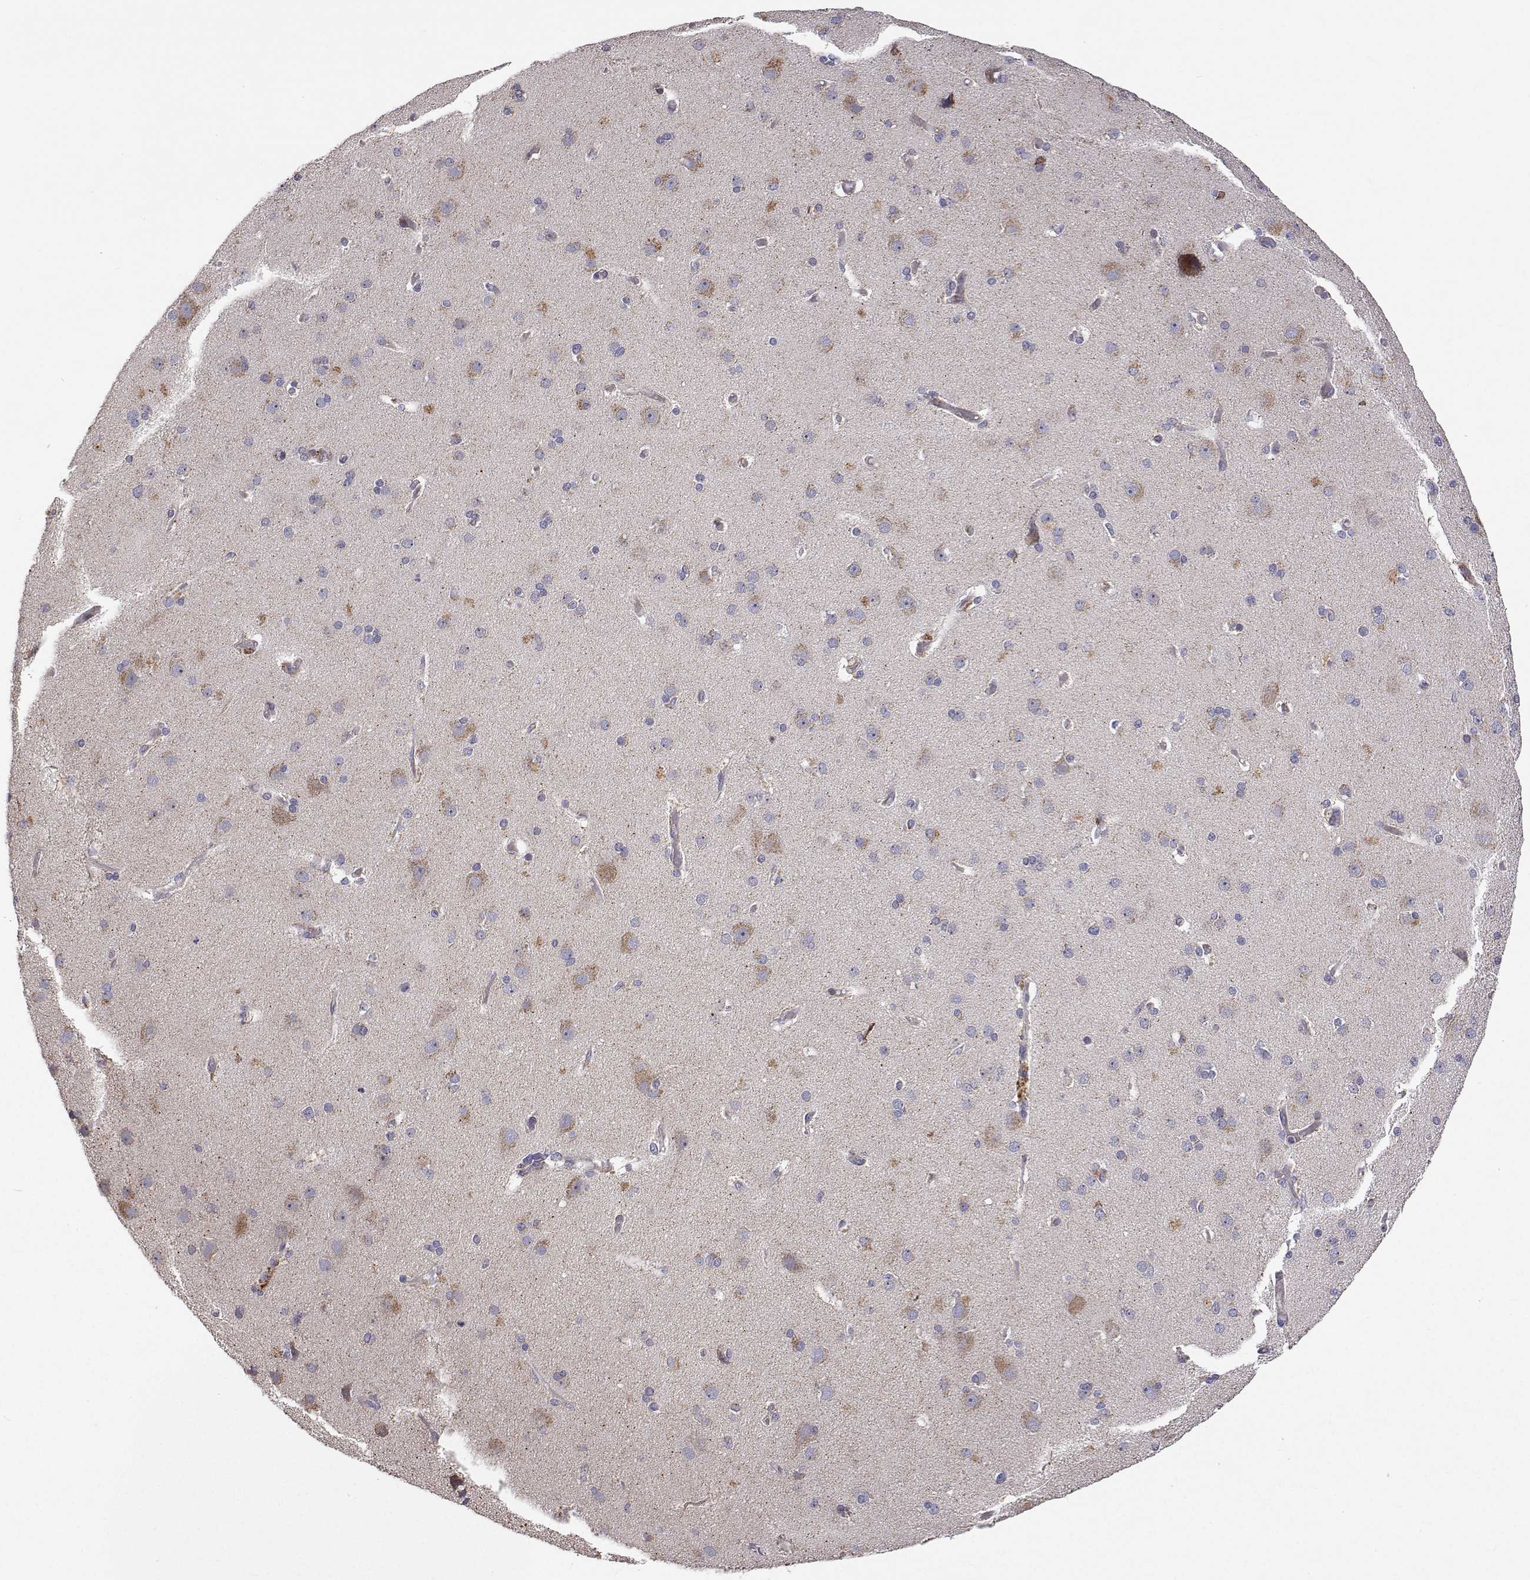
{"staining": {"intensity": "negative", "quantity": "none", "location": "none"}, "tissue": "cerebral cortex", "cell_type": "Endothelial cells", "image_type": "normal", "snomed": [{"axis": "morphology", "description": "Normal tissue, NOS"}, {"axis": "morphology", "description": "Glioma, malignant, High grade"}, {"axis": "topography", "description": "Cerebral cortex"}], "caption": "Endothelial cells are negative for brown protein staining in unremarkable cerebral cortex.", "gene": "MRPL3", "patient": {"sex": "male", "age": 71}}